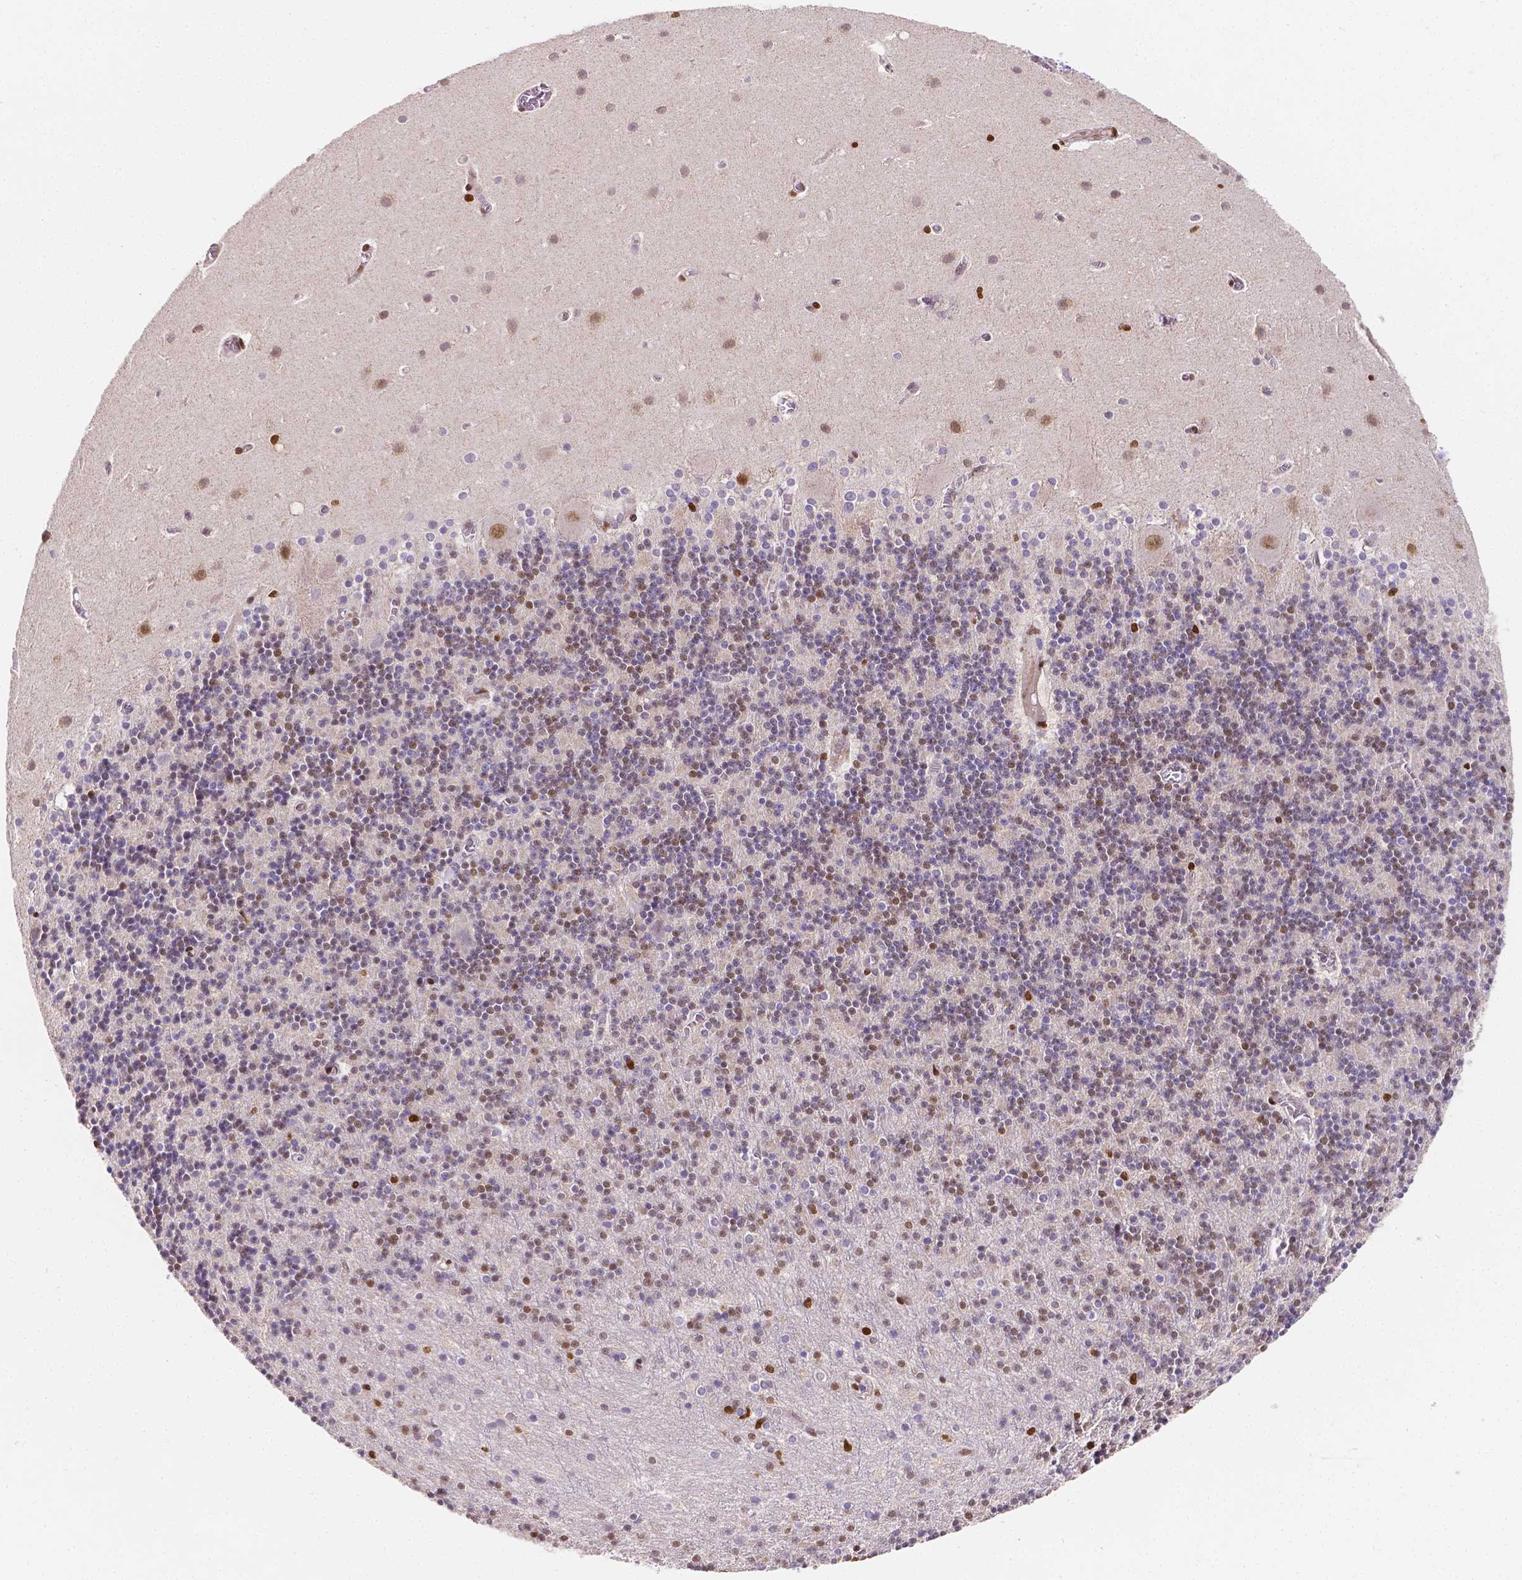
{"staining": {"intensity": "weak", "quantity": "25%-75%", "location": "nuclear"}, "tissue": "cerebellum", "cell_type": "Cells in granular layer", "image_type": "normal", "snomed": [{"axis": "morphology", "description": "Normal tissue, NOS"}, {"axis": "topography", "description": "Cerebellum"}], "caption": "Cerebellum stained for a protein reveals weak nuclear positivity in cells in granular layer. (DAB IHC with brightfield microscopy, high magnification).", "gene": "MEF2C", "patient": {"sex": "male", "age": 70}}